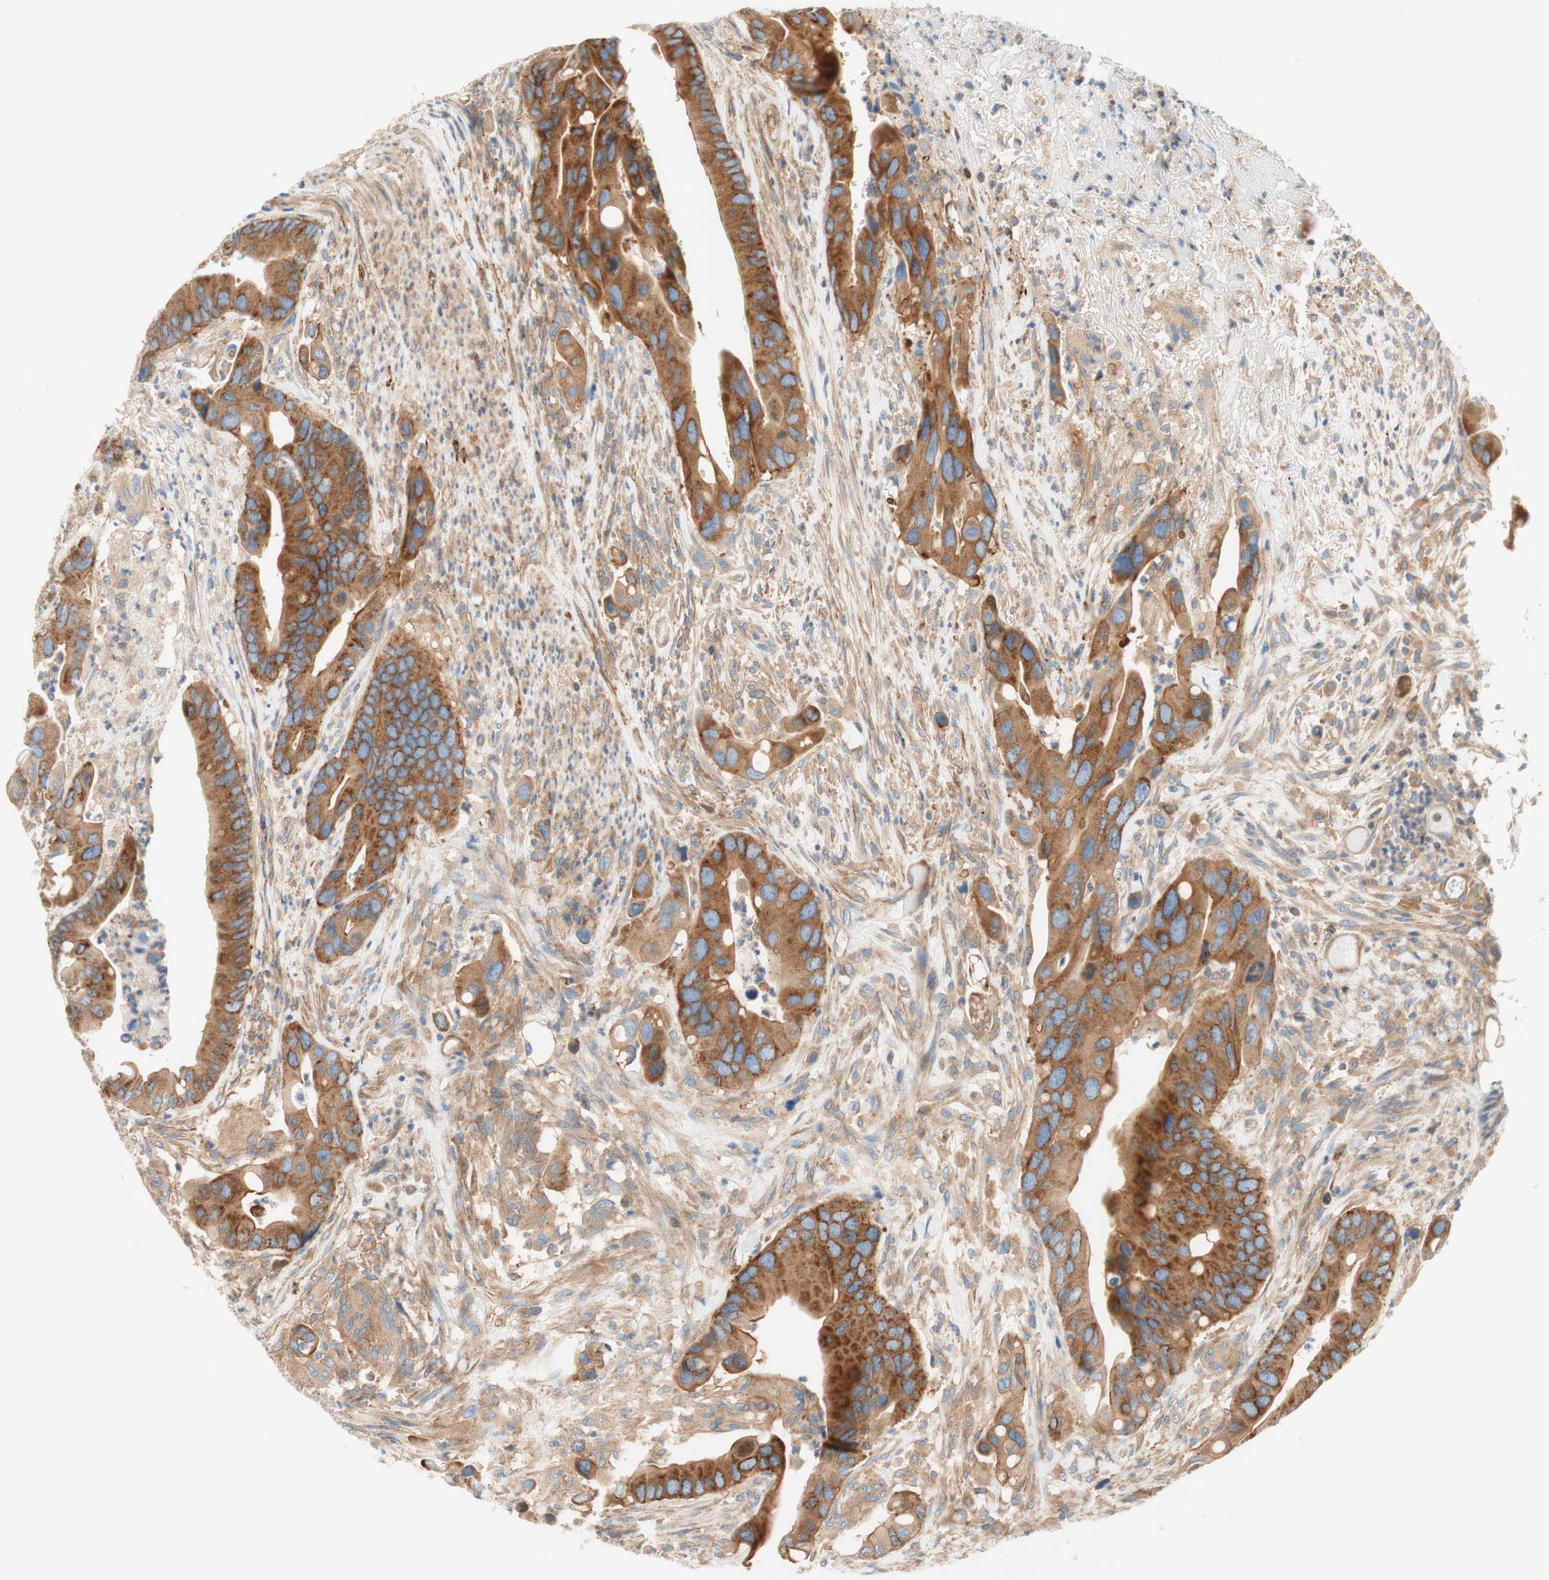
{"staining": {"intensity": "strong", "quantity": ">75%", "location": "cytoplasmic/membranous"}, "tissue": "colorectal cancer", "cell_type": "Tumor cells", "image_type": "cancer", "snomed": [{"axis": "morphology", "description": "Adenocarcinoma, NOS"}, {"axis": "topography", "description": "Rectum"}], "caption": "Colorectal adenocarcinoma stained for a protein shows strong cytoplasmic/membranous positivity in tumor cells.", "gene": "VPS26A", "patient": {"sex": "female", "age": 57}}